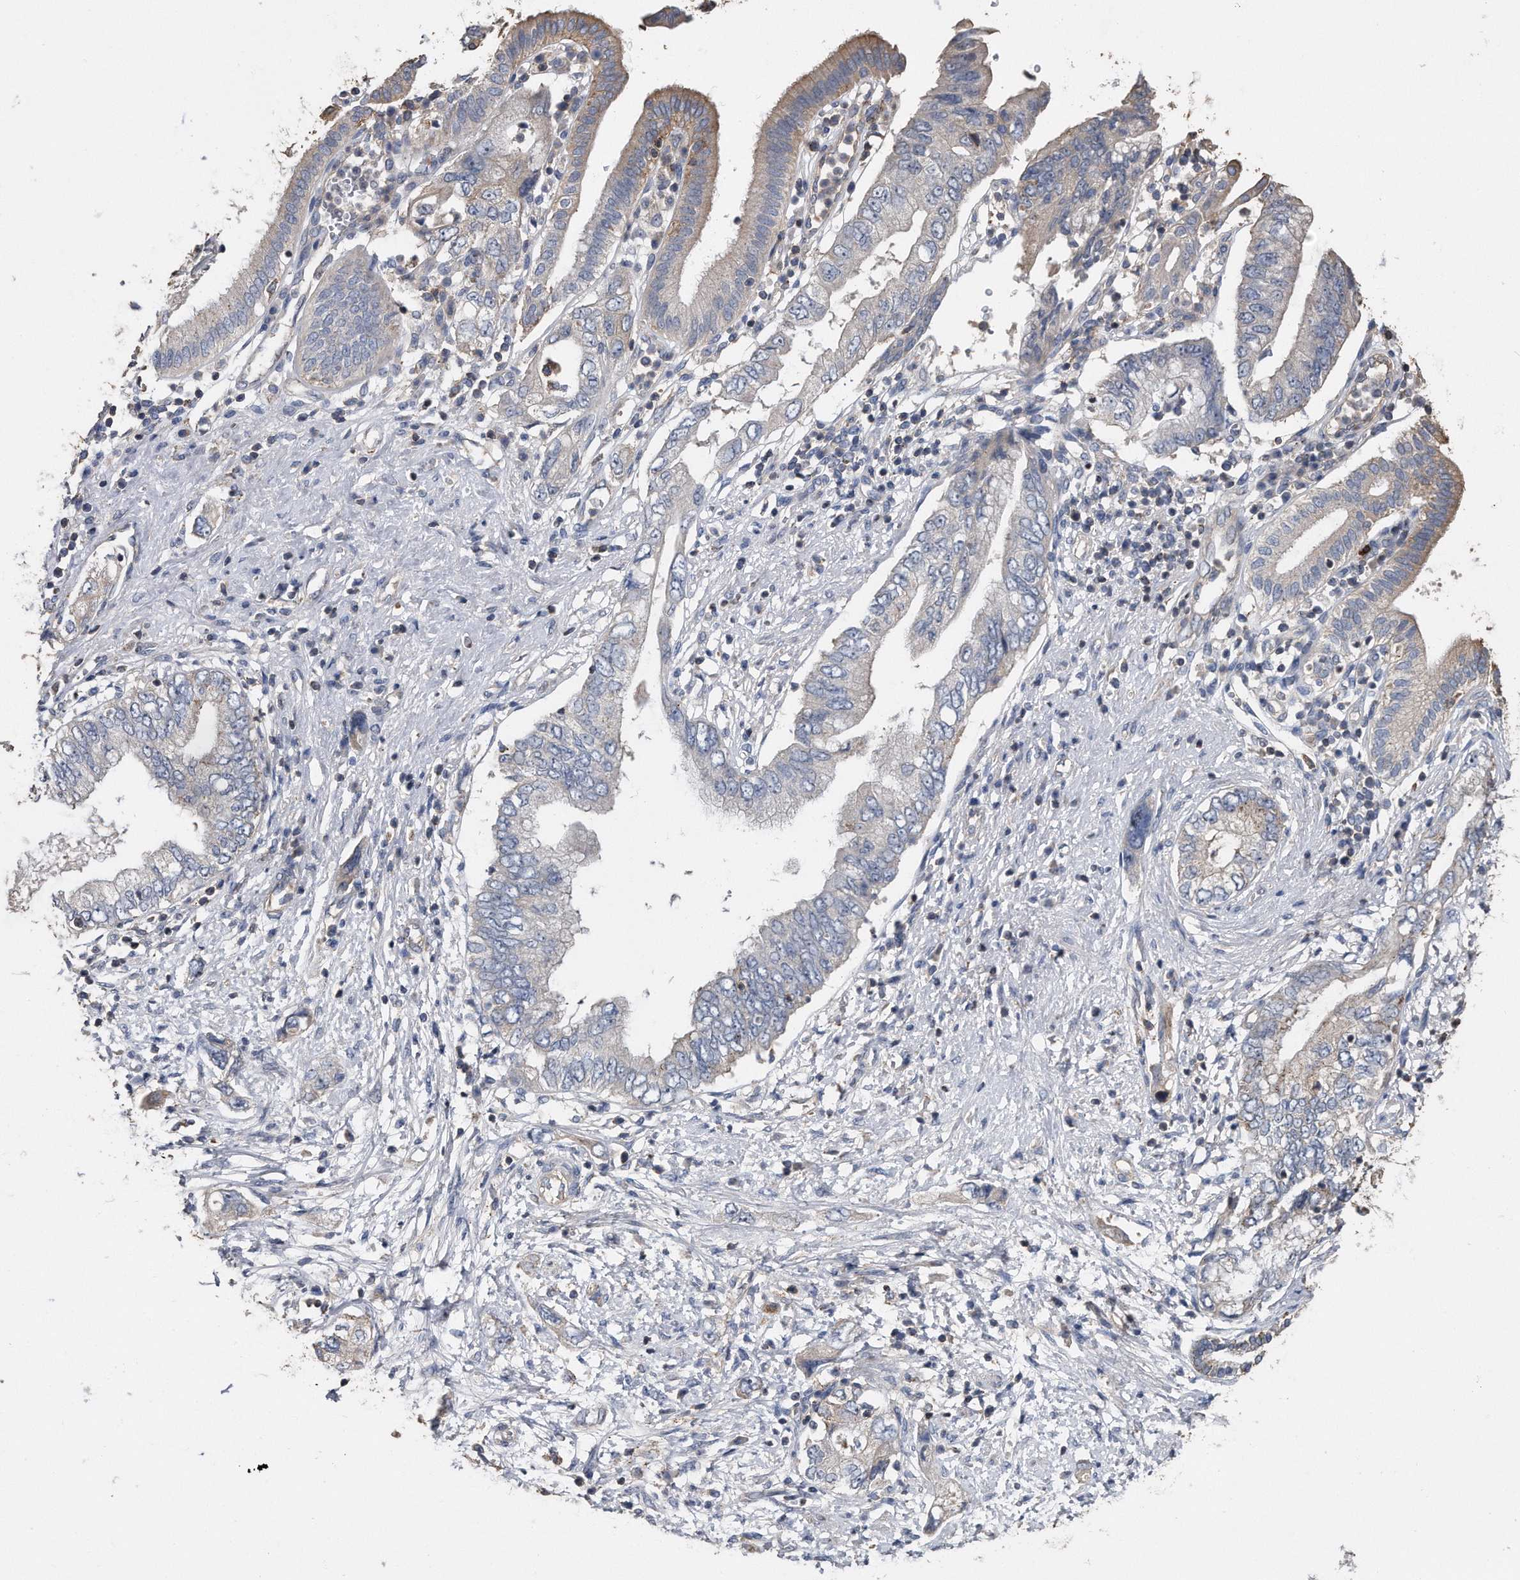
{"staining": {"intensity": "moderate", "quantity": "<25%", "location": "cytoplasmic/membranous"}, "tissue": "pancreatic cancer", "cell_type": "Tumor cells", "image_type": "cancer", "snomed": [{"axis": "morphology", "description": "Adenocarcinoma, NOS"}, {"axis": "topography", "description": "Pancreas"}], "caption": "Human pancreatic cancer stained with a protein marker shows moderate staining in tumor cells.", "gene": "KCND3", "patient": {"sex": "female", "age": 73}}